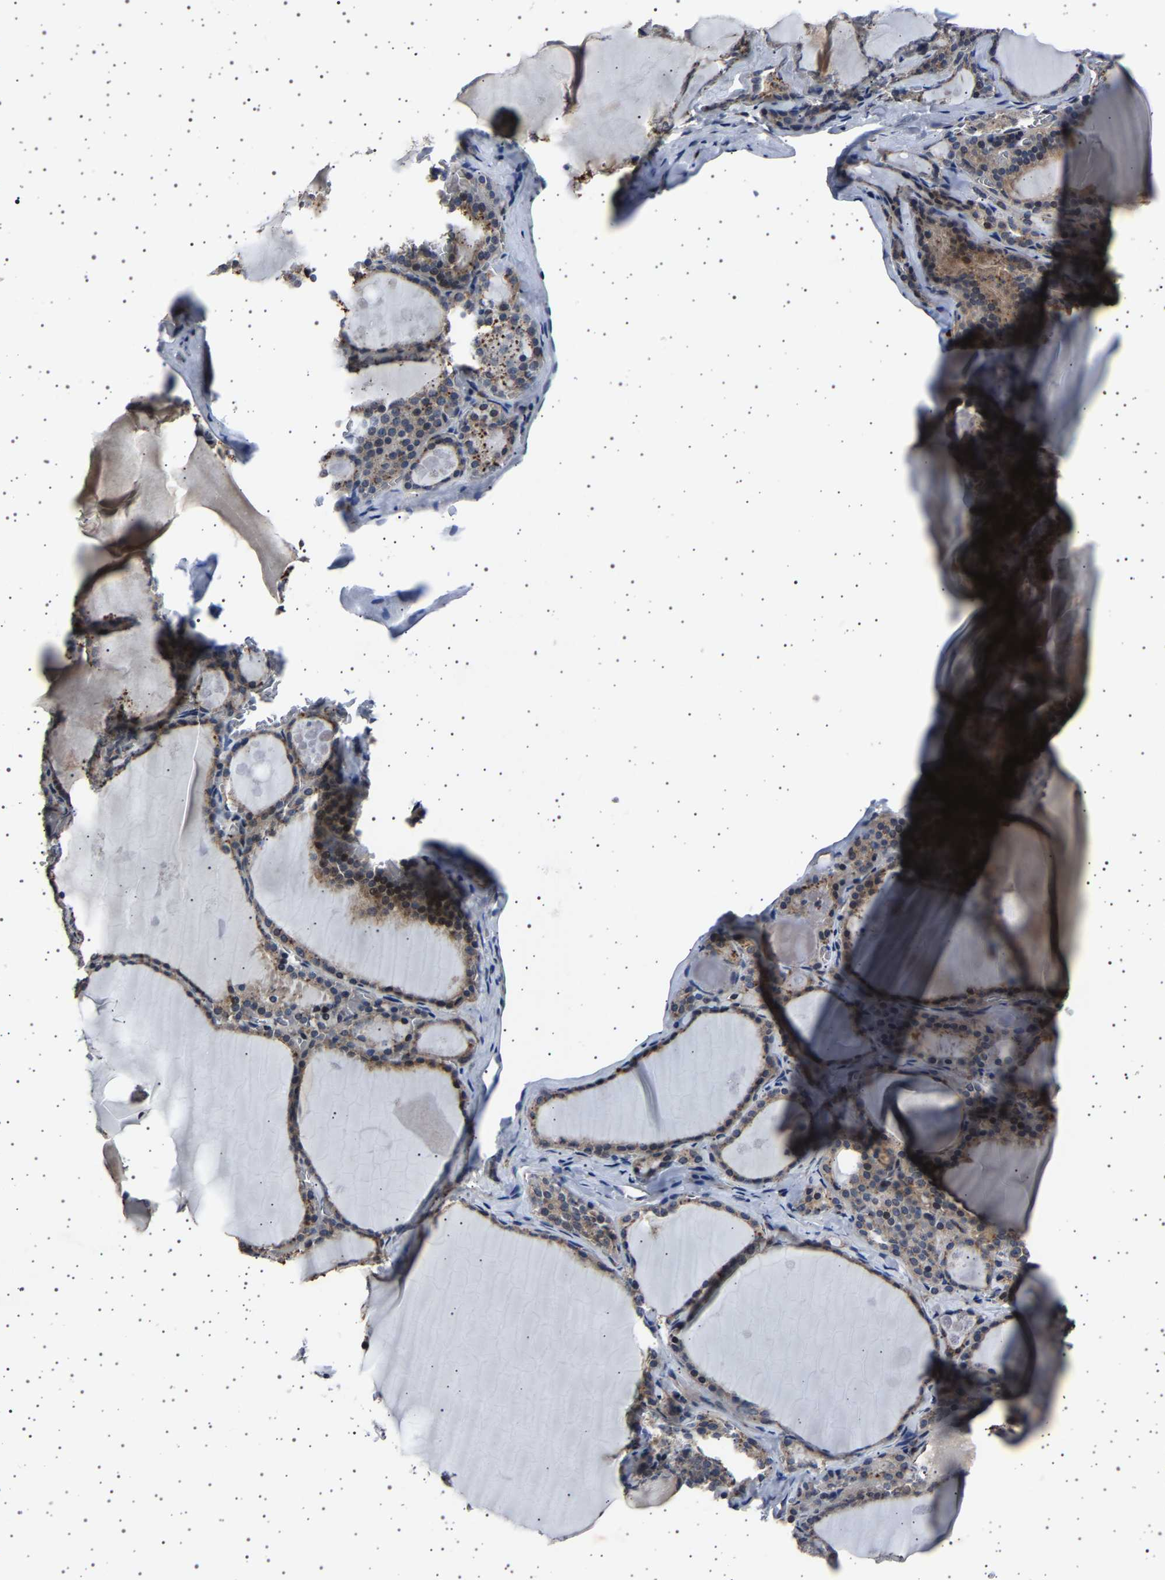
{"staining": {"intensity": "weak", "quantity": ">75%", "location": "cytoplasmic/membranous"}, "tissue": "thyroid gland", "cell_type": "Glandular cells", "image_type": "normal", "snomed": [{"axis": "morphology", "description": "Normal tissue, NOS"}, {"axis": "topography", "description": "Thyroid gland"}], "caption": "Normal thyroid gland shows weak cytoplasmic/membranous expression in approximately >75% of glandular cells.", "gene": "NCKAP1", "patient": {"sex": "male", "age": 56}}